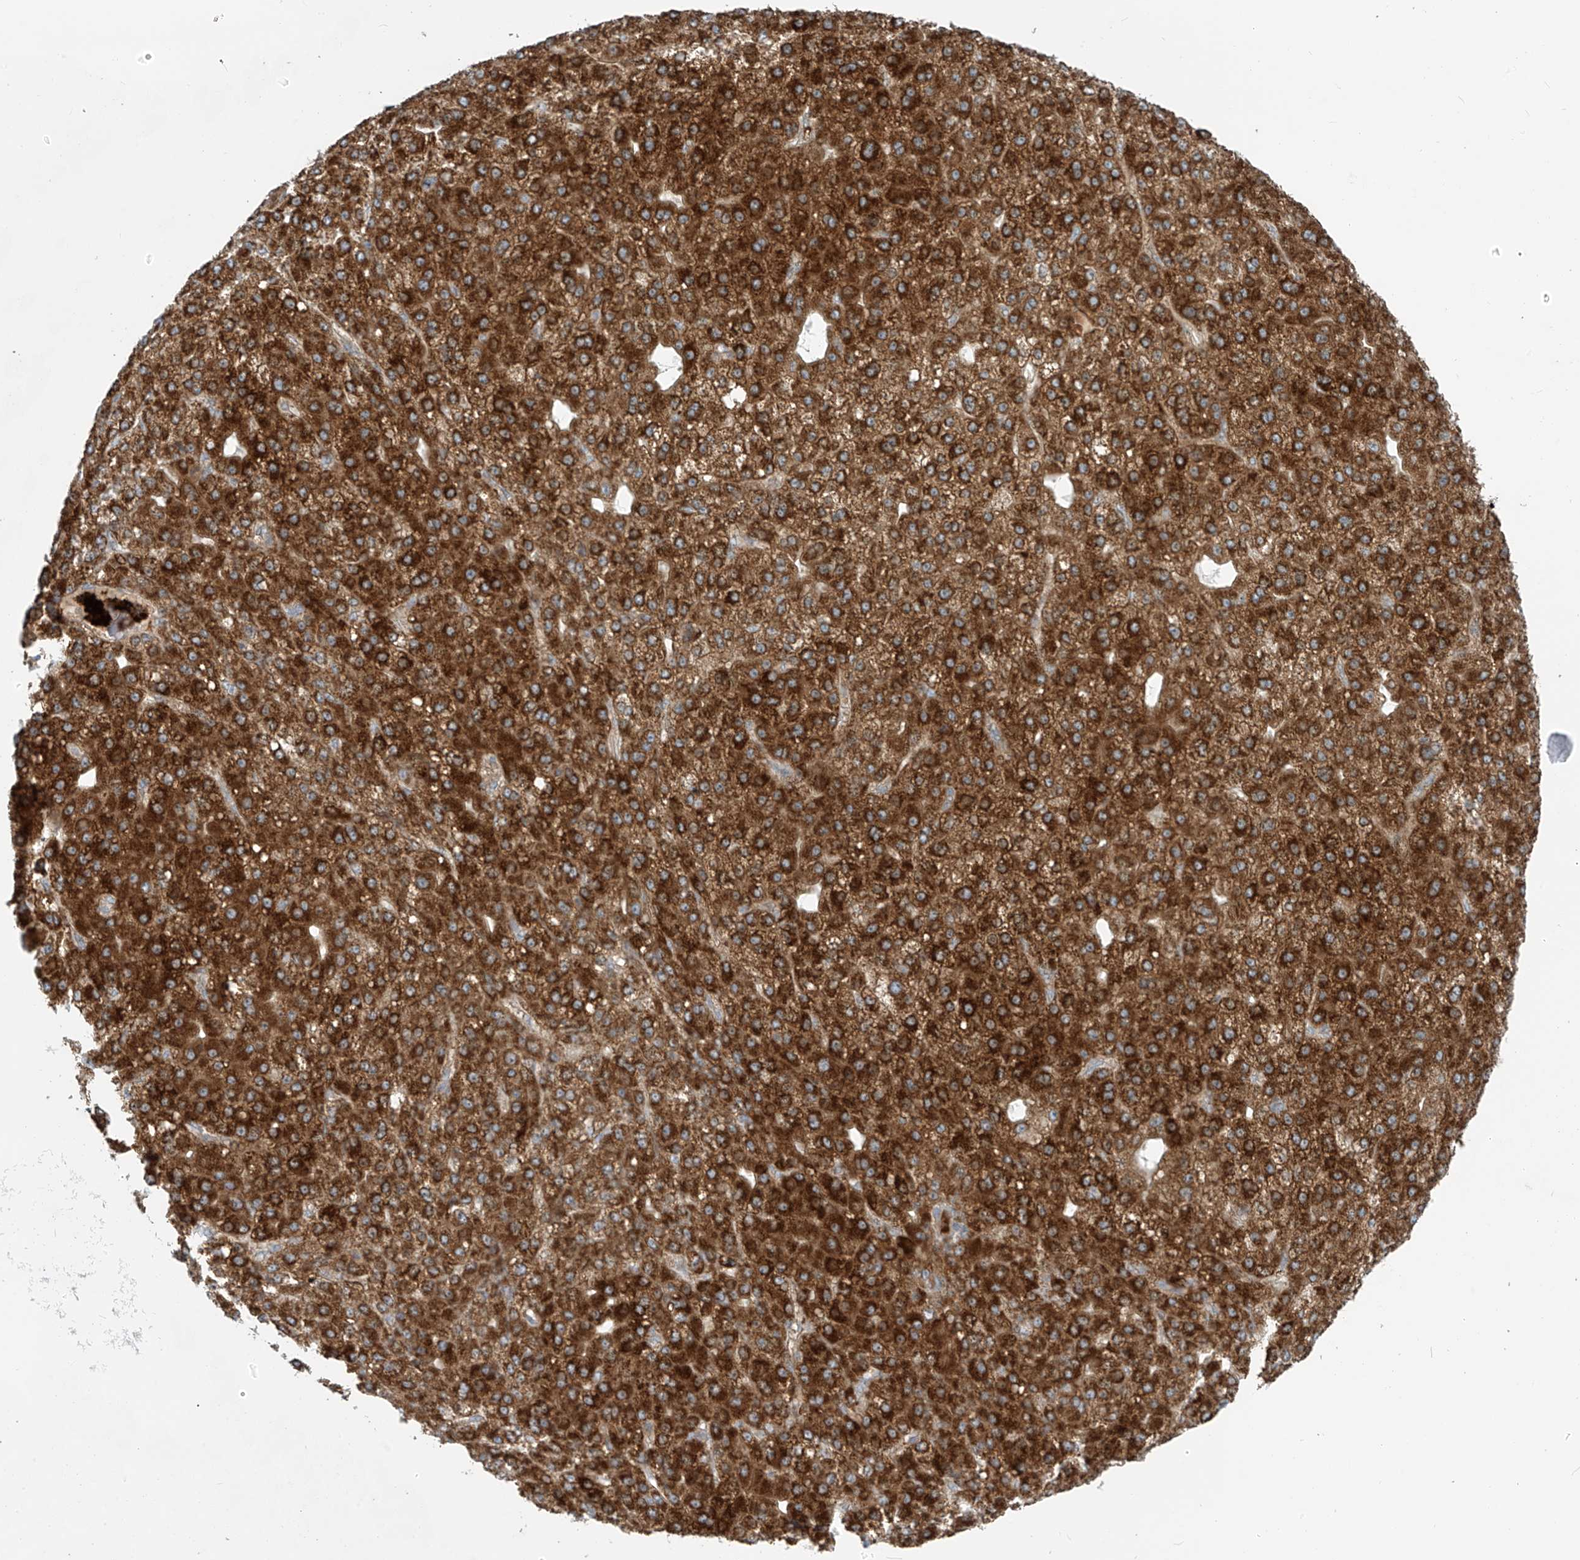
{"staining": {"intensity": "strong", "quantity": ">75%", "location": "cytoplasmic/membranous"}, "tissue": "liver cancer", "cell_type": "Tumor cells", "image_type": "cancer", "snomed": [{"axis": "morphology", "description": "Carcinoma, Hepatocellular, NOS"}, {"axis": "topography", "description": "Liver"}], "caption": "The photomicrograph reveals a brown stain indicating the presence of a protein in the cytoplasmic/membranous of tumor cells in hepatocellular carcinoma (liver).", "gene": "LZTS3", "patient": {"sex": "male", "age": 67}}